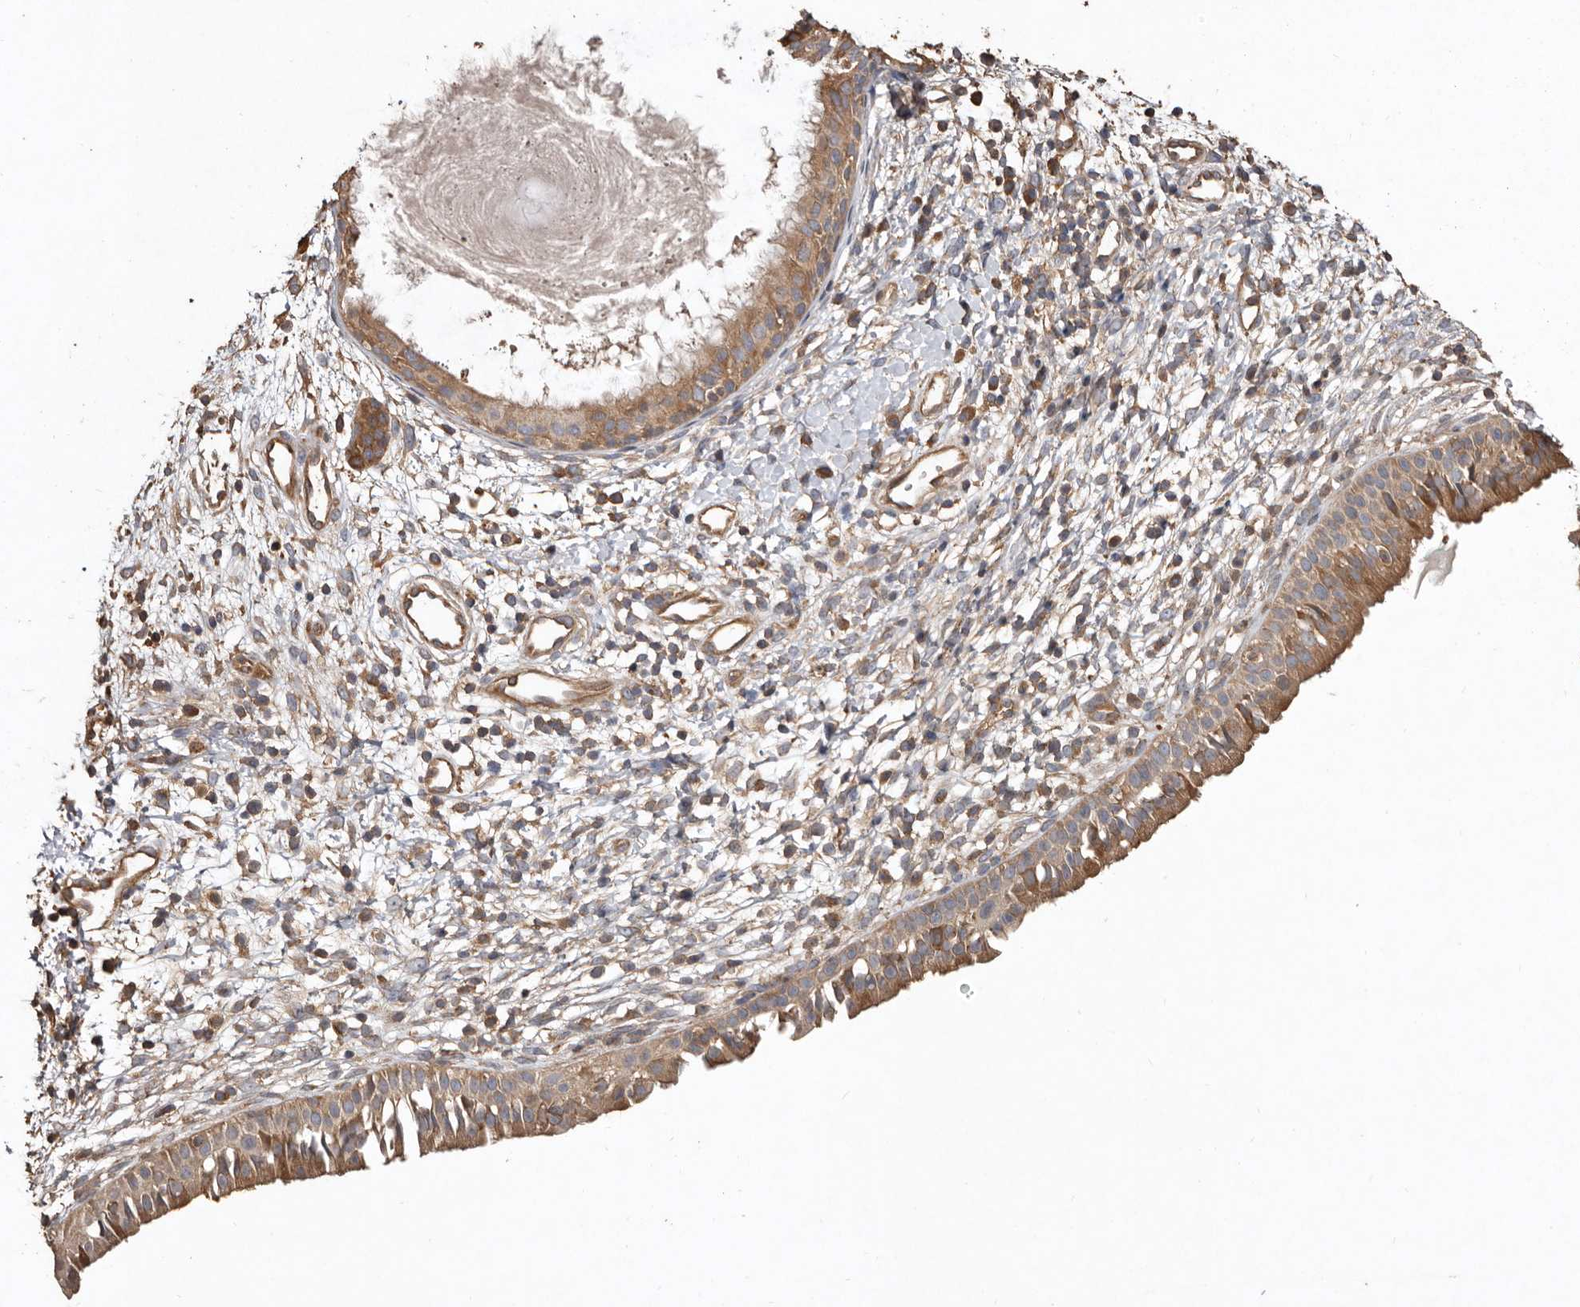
{"staining": {"intensity": "strong", "quantity": ">75%", "location": "cytoplasmic/membranous"}, "tissue": "nasopharynx", "cell_type": "Respiratory epithelial cells", "image_type": "normal", "snomed": [{"axis": "morphology", "description": "Normal tissue, NOS"}, {"axis": "topography", "description": "Nasopharynx"}], "caption": "Strong cytoplasmic/membranous staining is seen in approximately >75% of respiratory epithelial cells in normal nasopharynx. (Stains: DAB in brown, nuclei in blue, Microscopy: brightfield microscopy at high magnification).", "gene": "FLCN", "patient": {"sex": "male", "age": 22}}